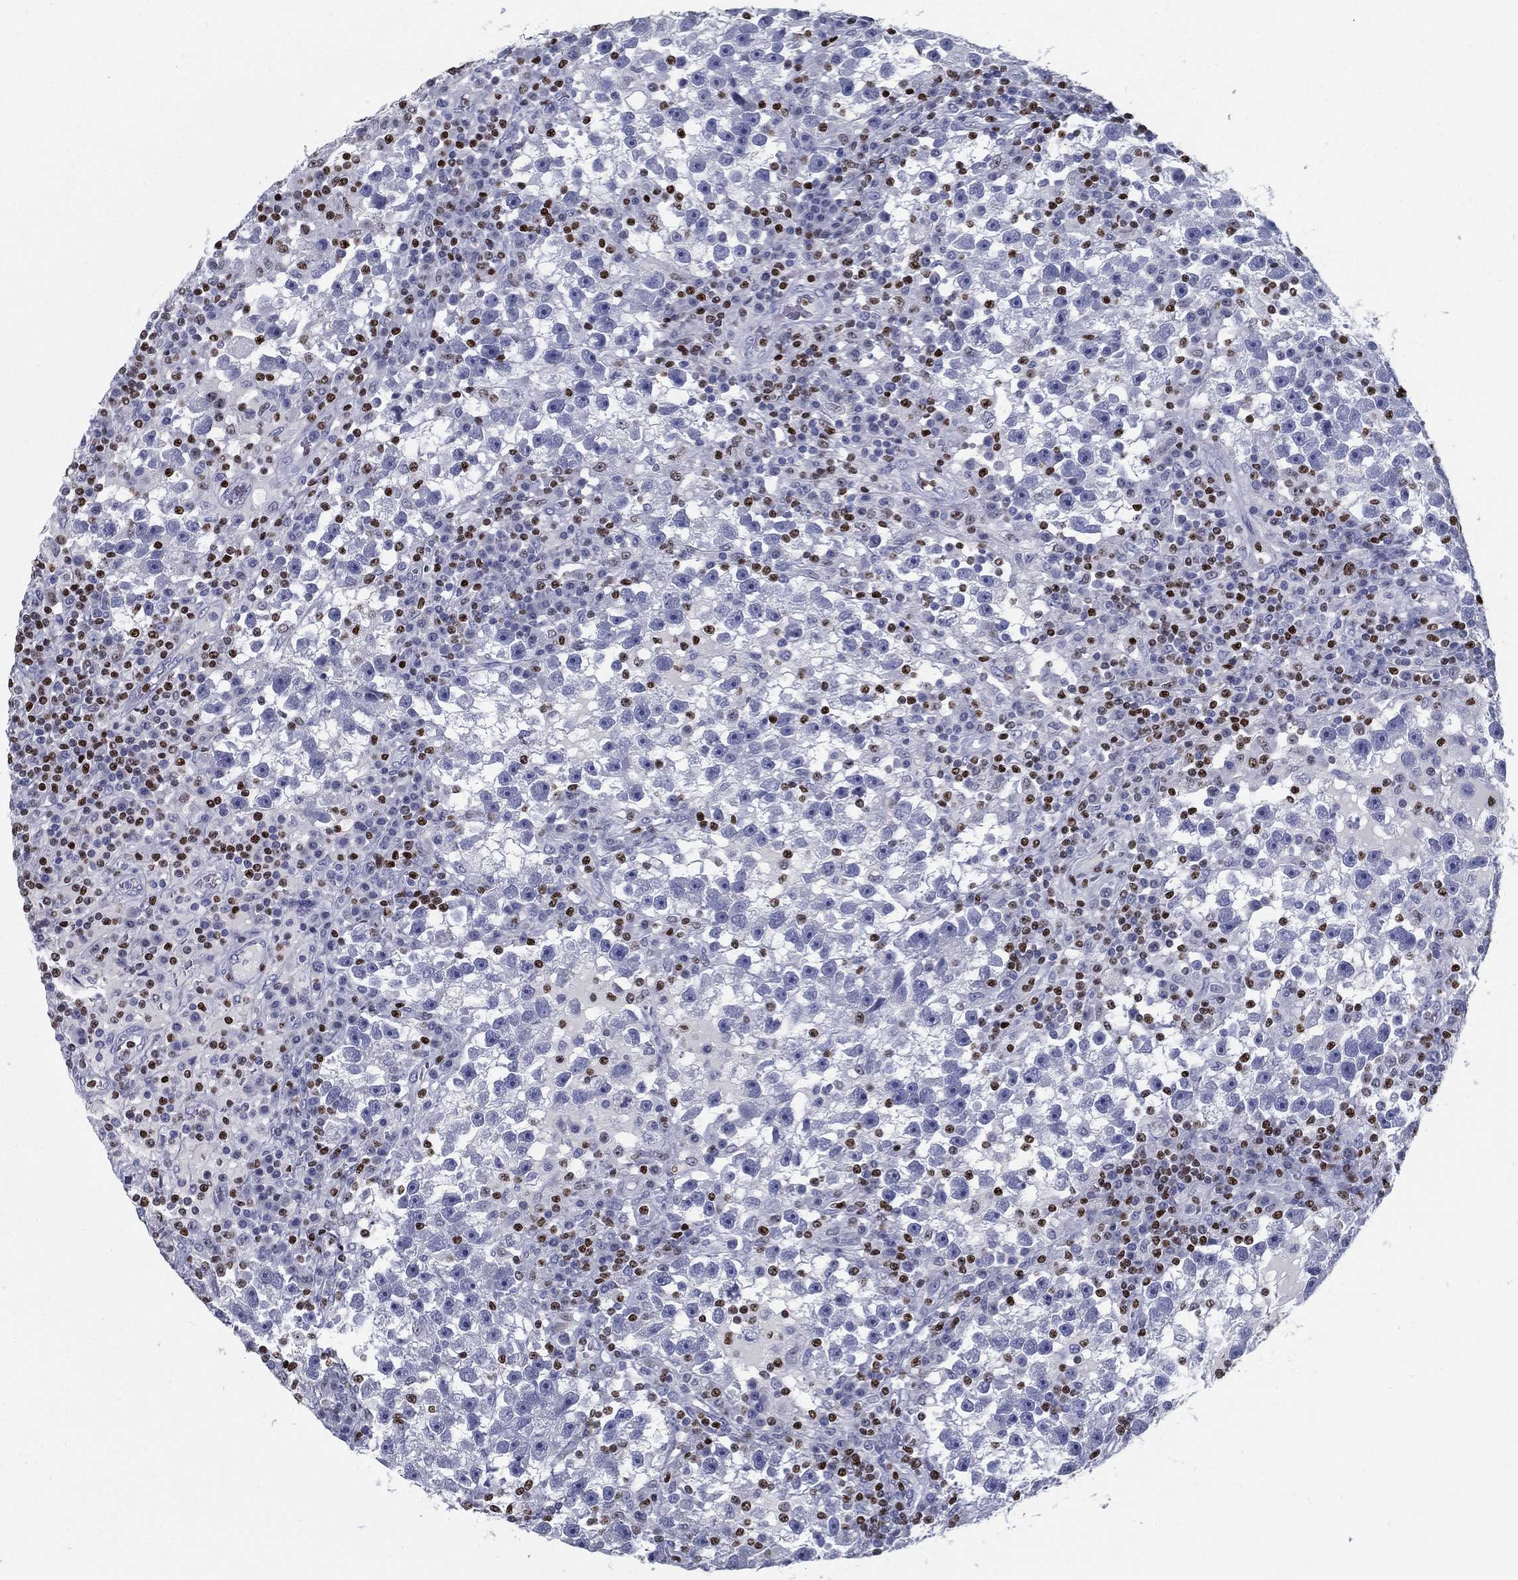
{"staining": {"intensity": "negative", "quantity": "none", "location": "none"}, "tissue": "testis cancer", "cell_type": "Tumor cells", "image_type": "cancer", "snomed": [{"axis": "morphology", "description": "Seminoma, NOS"}, {"axis": "topography", "description": "Testis"}], "caption": "Tumor cells are negative for brown protein staining in seminoma (testis). (Brightfield microscopy of DAB immunohistochemistry (IHC) at high magnification).", "gene": "PYHIN1", "patient": {"sex": "male", "age": 47}}